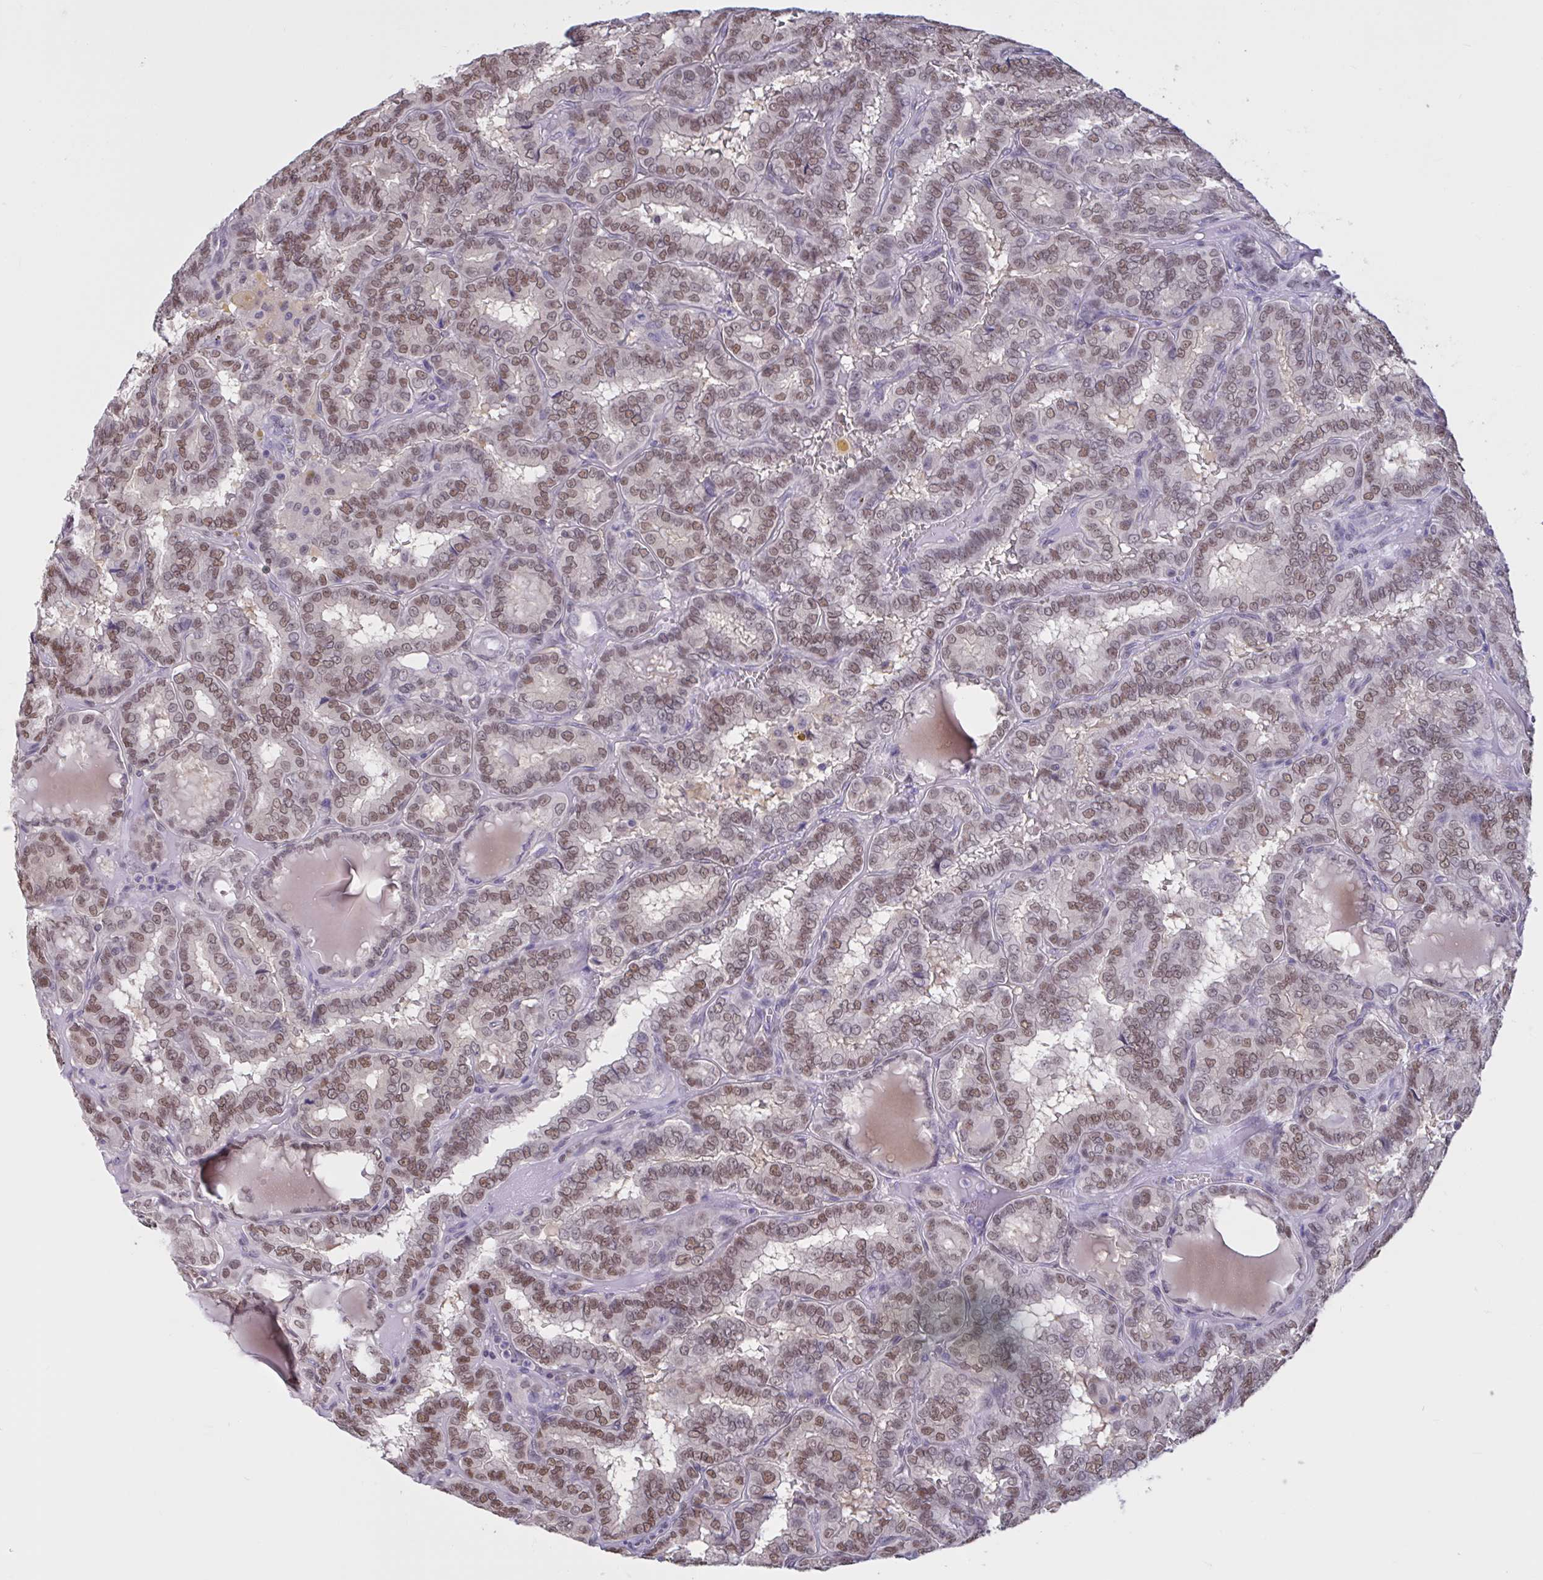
{"staining": {"intensity": "moderate", "quantity": ">75%", "location": "nuclear"}, "tissue": "thyroid cancer", "cell_type": "Tumor cells", "image_type": "cancer", "snomed": [{"axis": "morphology", "description": "Papillary adenocarcinoma, NOS"}, {"axis": "topography", "description": "Thyroid gland"}], "caption": "Human thyroid papillary adenocarcinoma stained with a protein marker displays moderate staining in tumor cells.", "gene": "RBL1", "patient": {"sex": "female", "age": 46}}